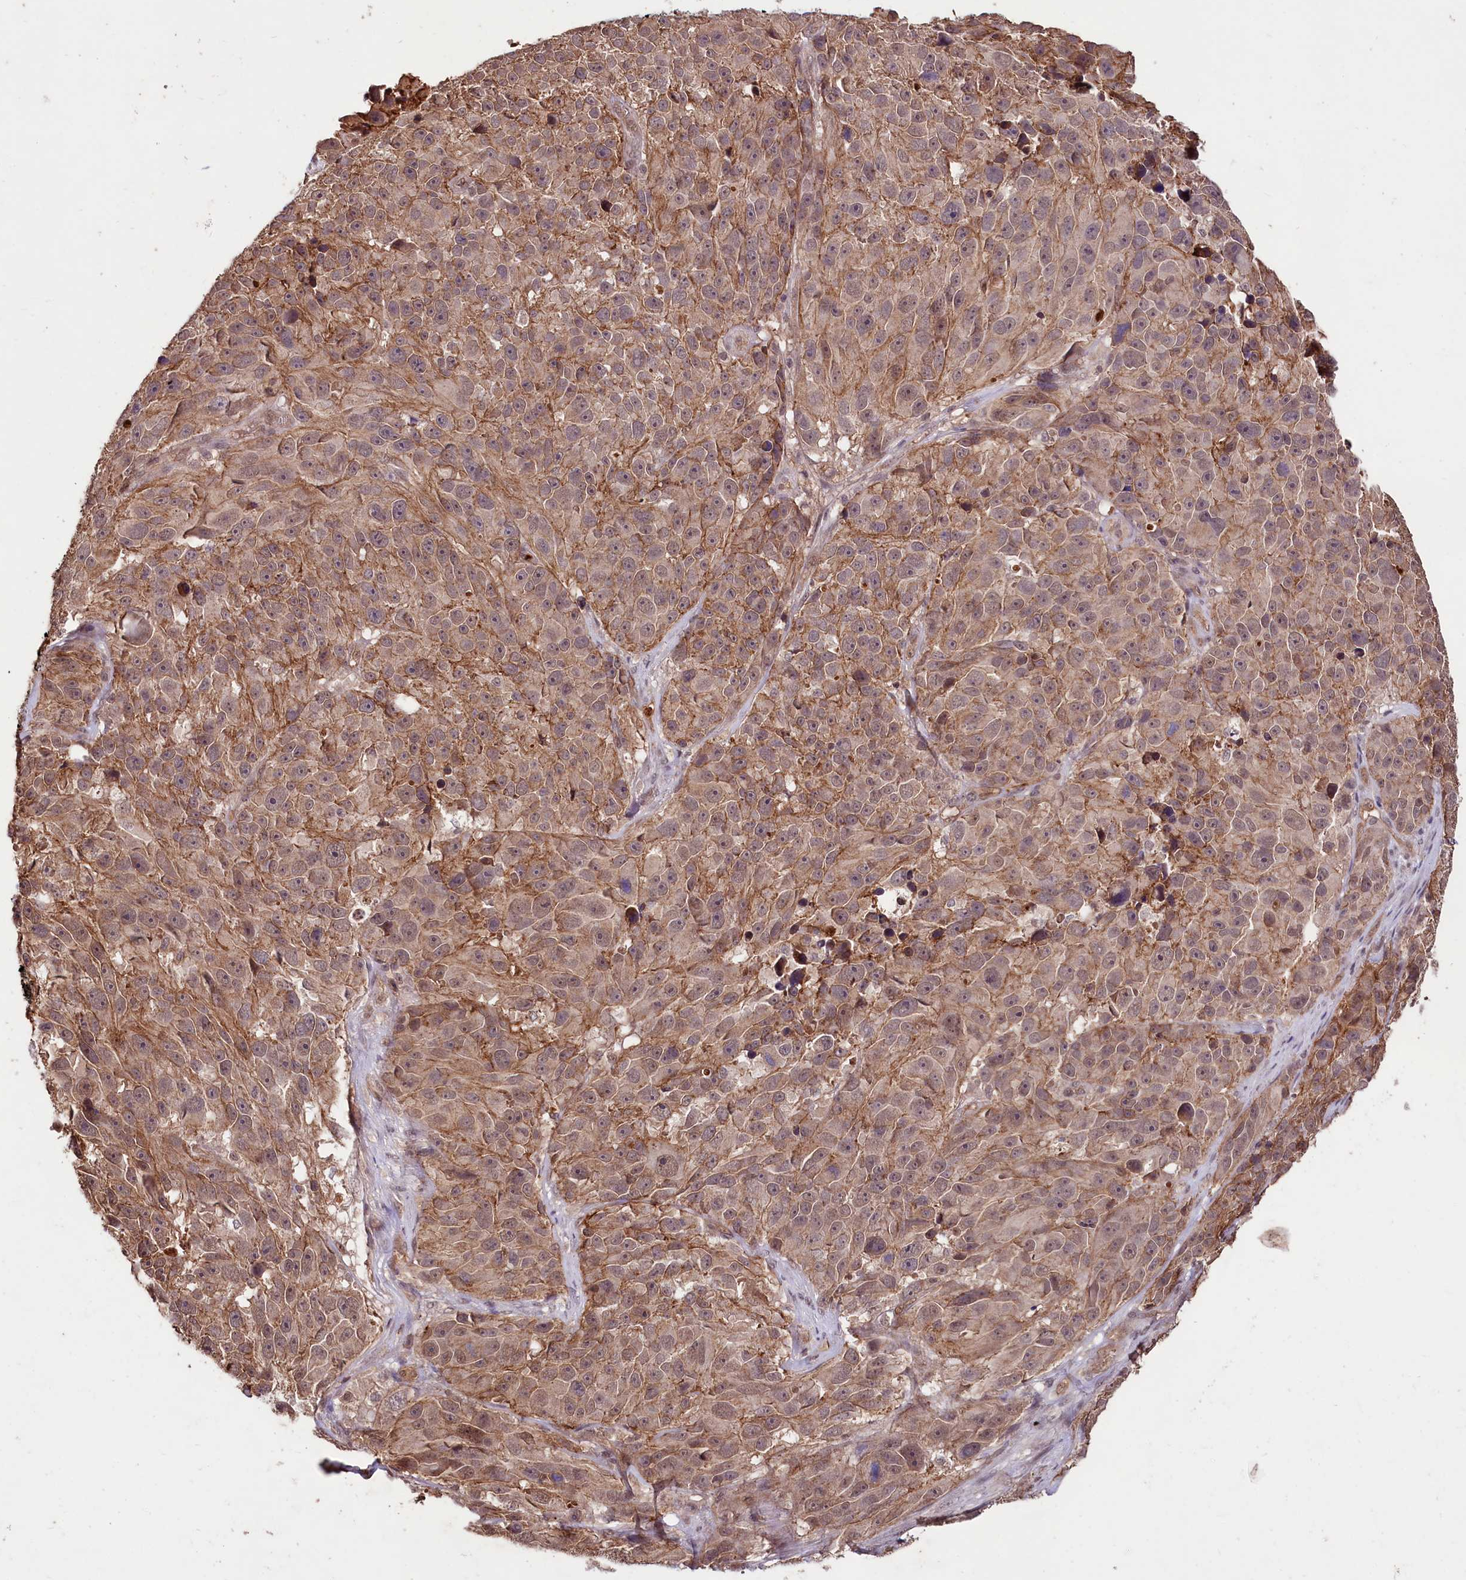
{"staining": {"intensity": "moderate", "quantity": ">75%", "location": "cytoplasmic/membranous"}, "tissue": "melanoma", "cell_type": "Tumor cells", "image_type": "cancer", "snomed": [{"axis": "morphology", "description": "Malignant melanoma, NOS"}, {"axis": "topography", "description": "Skin"}], "caption": "Melanoma was stained to show a protein in brown. There is medium levels of moderate cytoplasmic/membranous staining in about >75% of tumor cells.", "gene": "KLRB1", "patient": {"sex": "male", "age": 84}}